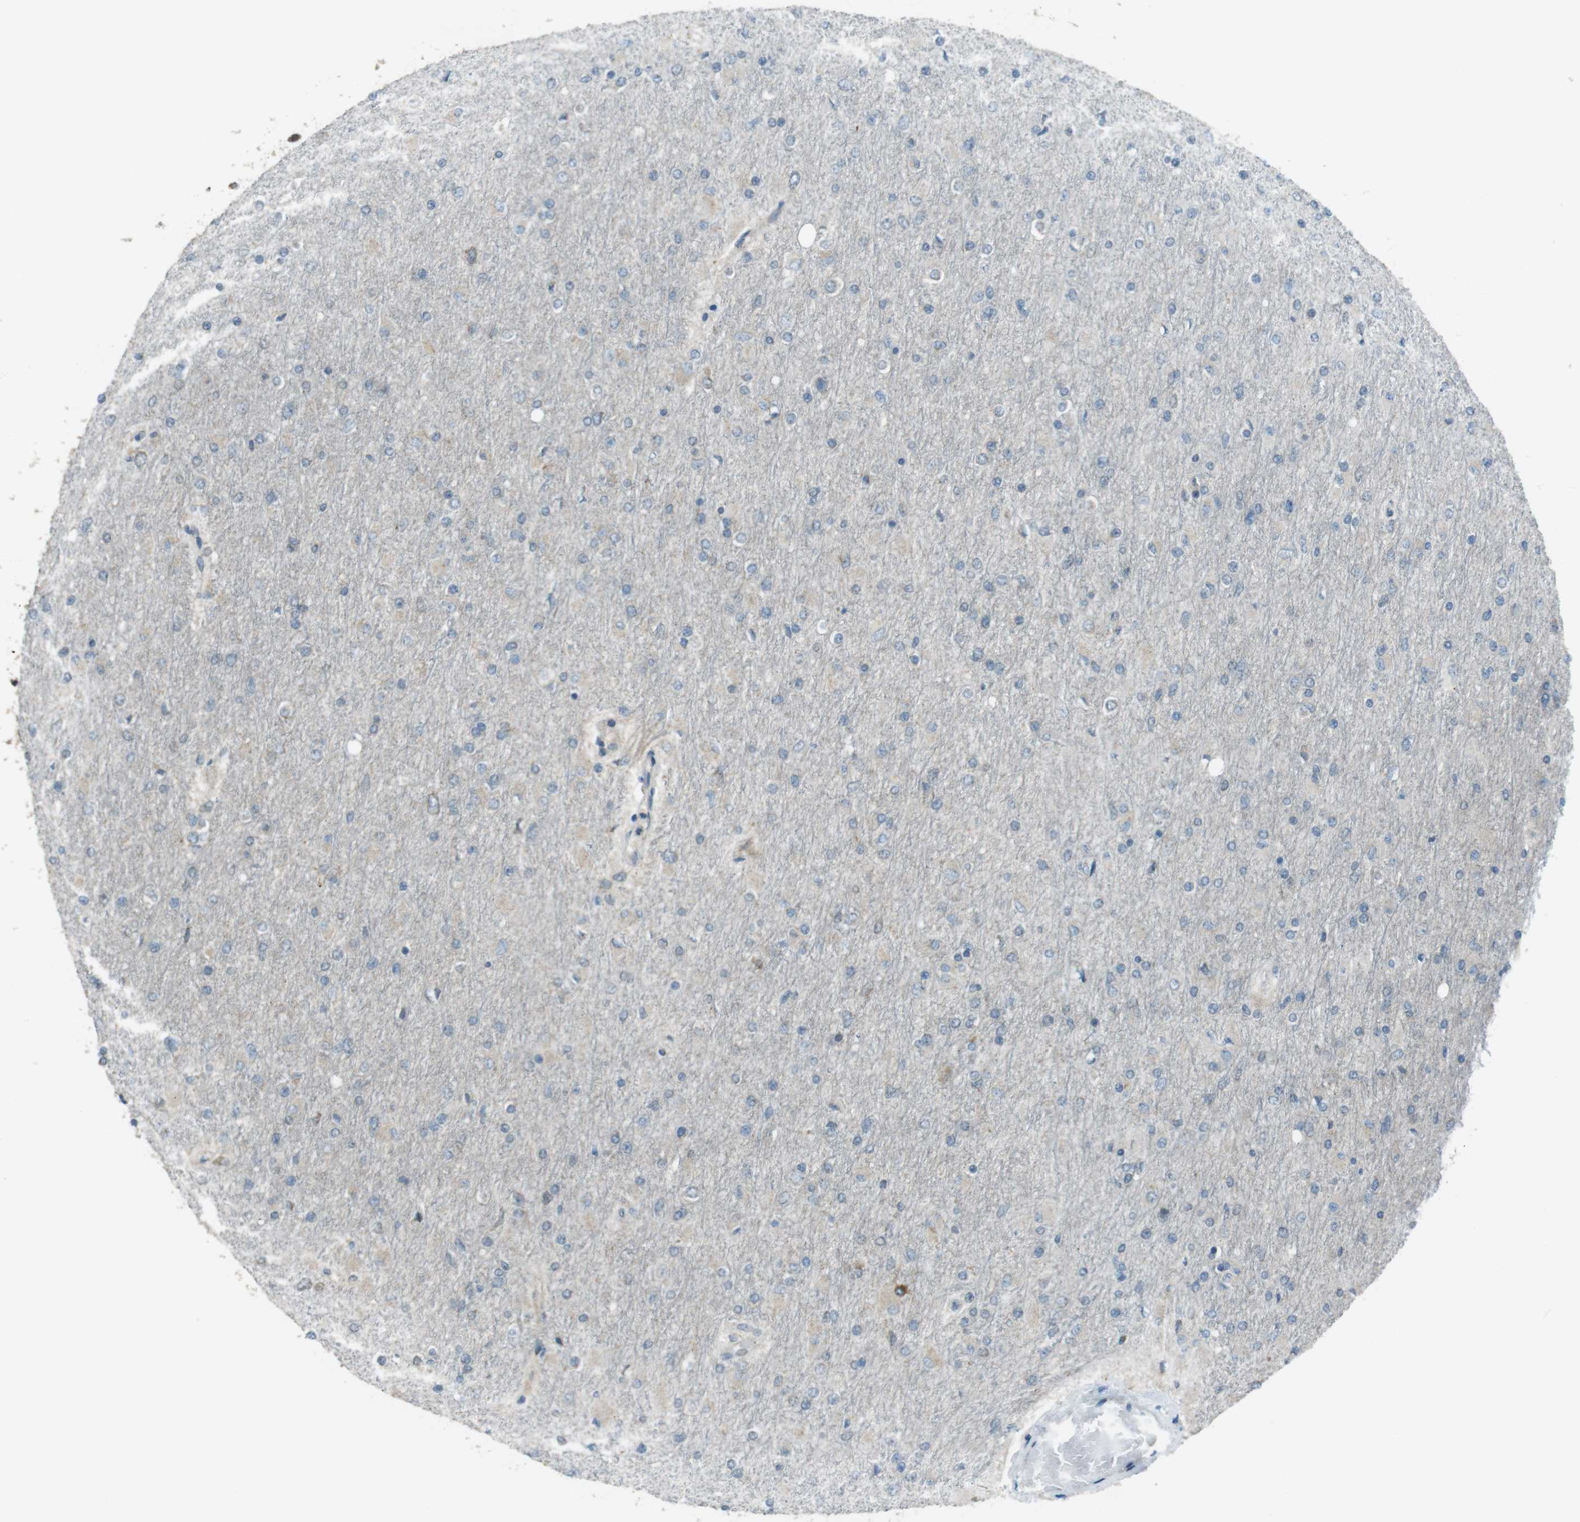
{"staining": {"intensity": "negative", "quantity": "none", "location": "none"}, "tissue": "glioma", "cell_type": "Tumor cells", "image_type": "cancer", "snomed": [{"axis": "morphology", "description": "Glioma, malignant, High grade"}, {"axis": "topography", "description": "Cerebral cortex"}], "caption": "High-grade glioma (malignant) stained for a protein using immunohistochemistry shows no staining tumor cells.", "gene": "MFAP3", "patient": {"sex": "female", "age": 36}}